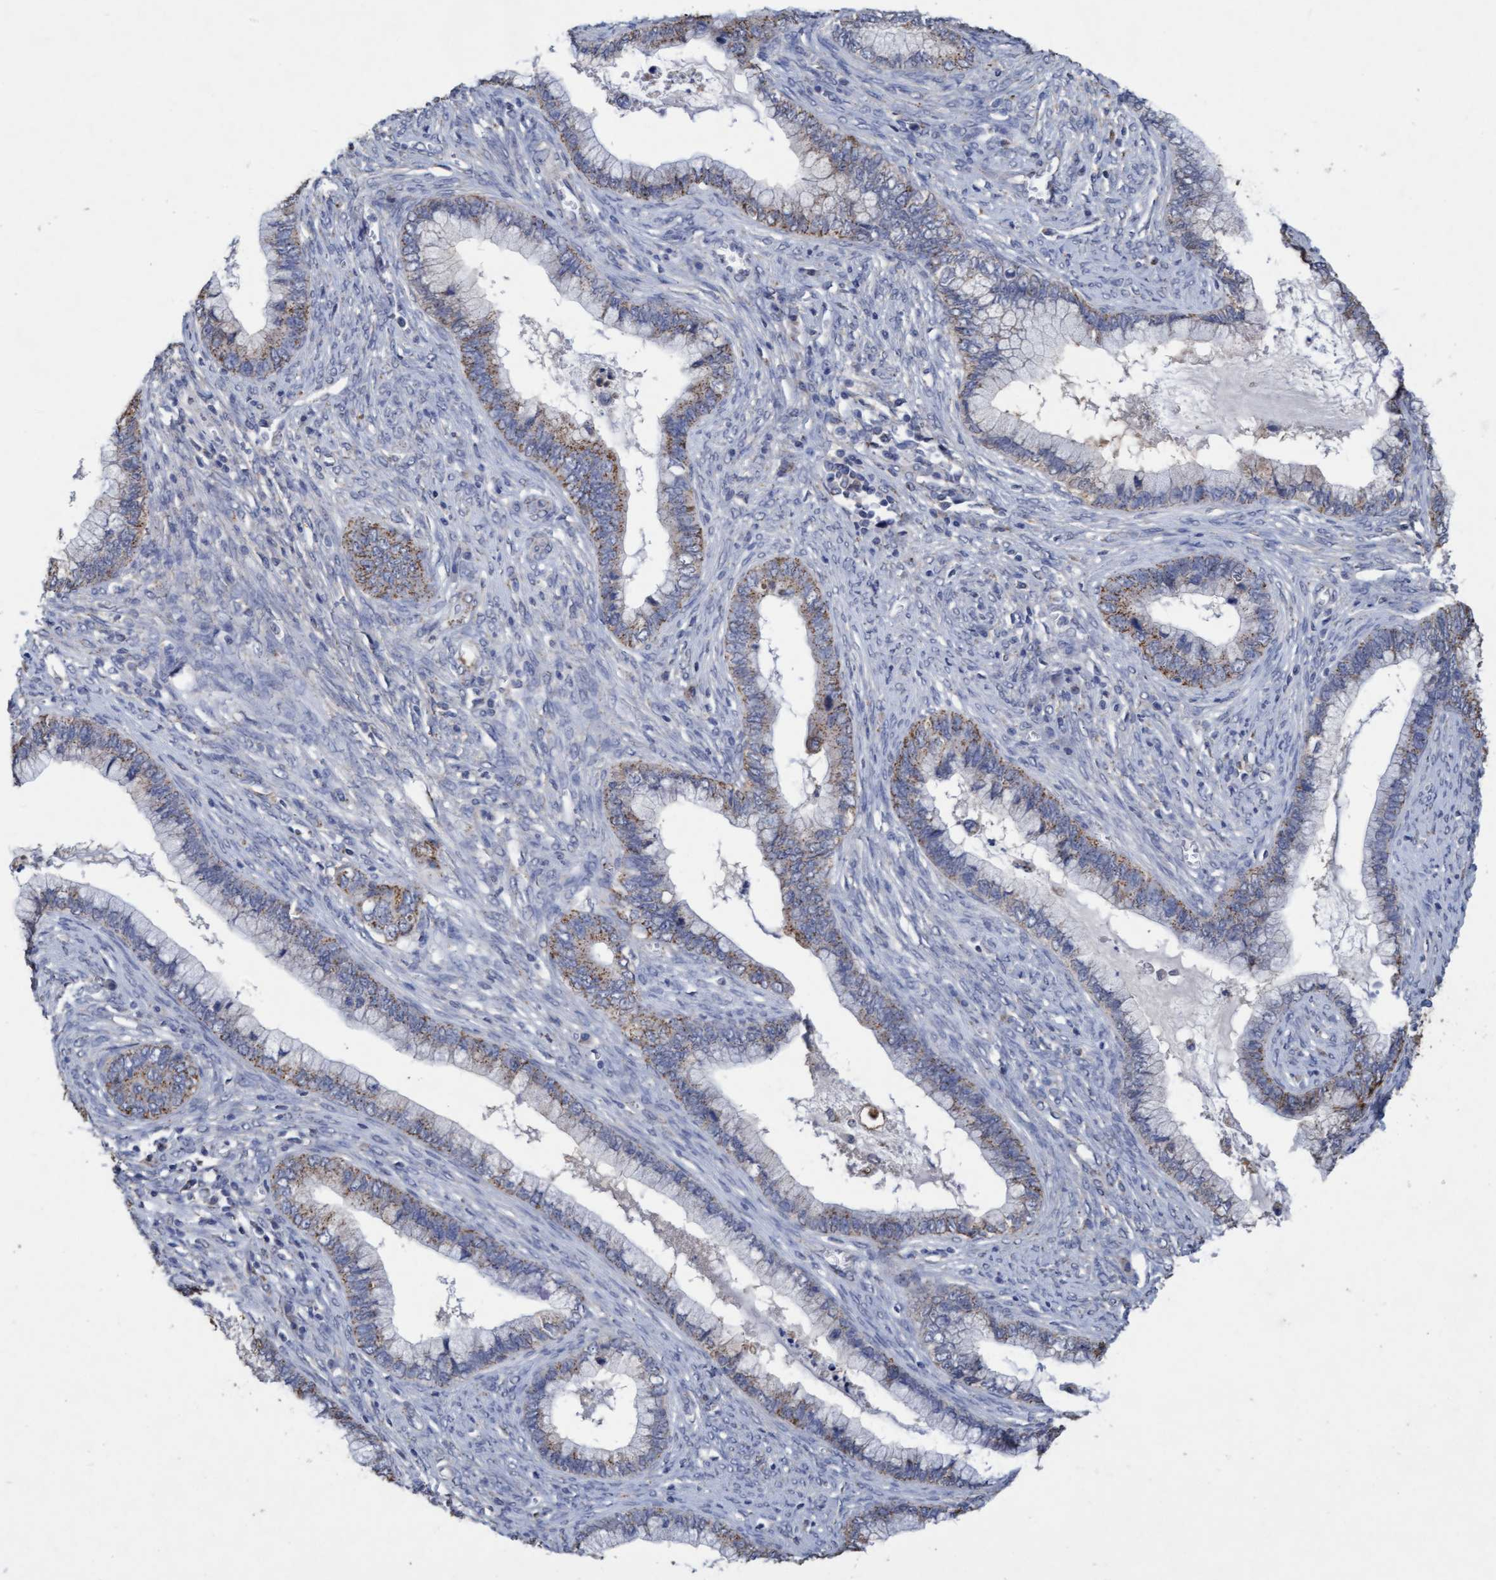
{"staining": {"intensity": "weak", "quantity": ">75%", "location": "cytoplasmic/membranous"}, "tissue": "cervical cancer", "cell_type": "Tumor cells", "image_type": "cancer", "snomed": [{"axis": "morphology", "description": "Adenocarcinoma, NOS"}, {"axis": "topography", "description": "Cervix"}], "caption": "Adenocarcinoma (cervical) stained for a protein exhibits weak cytoplasmic/membranous positivity in tumor cells.", "gene": "VSIG8", "patient": {"sex": "female", "age": 44}}